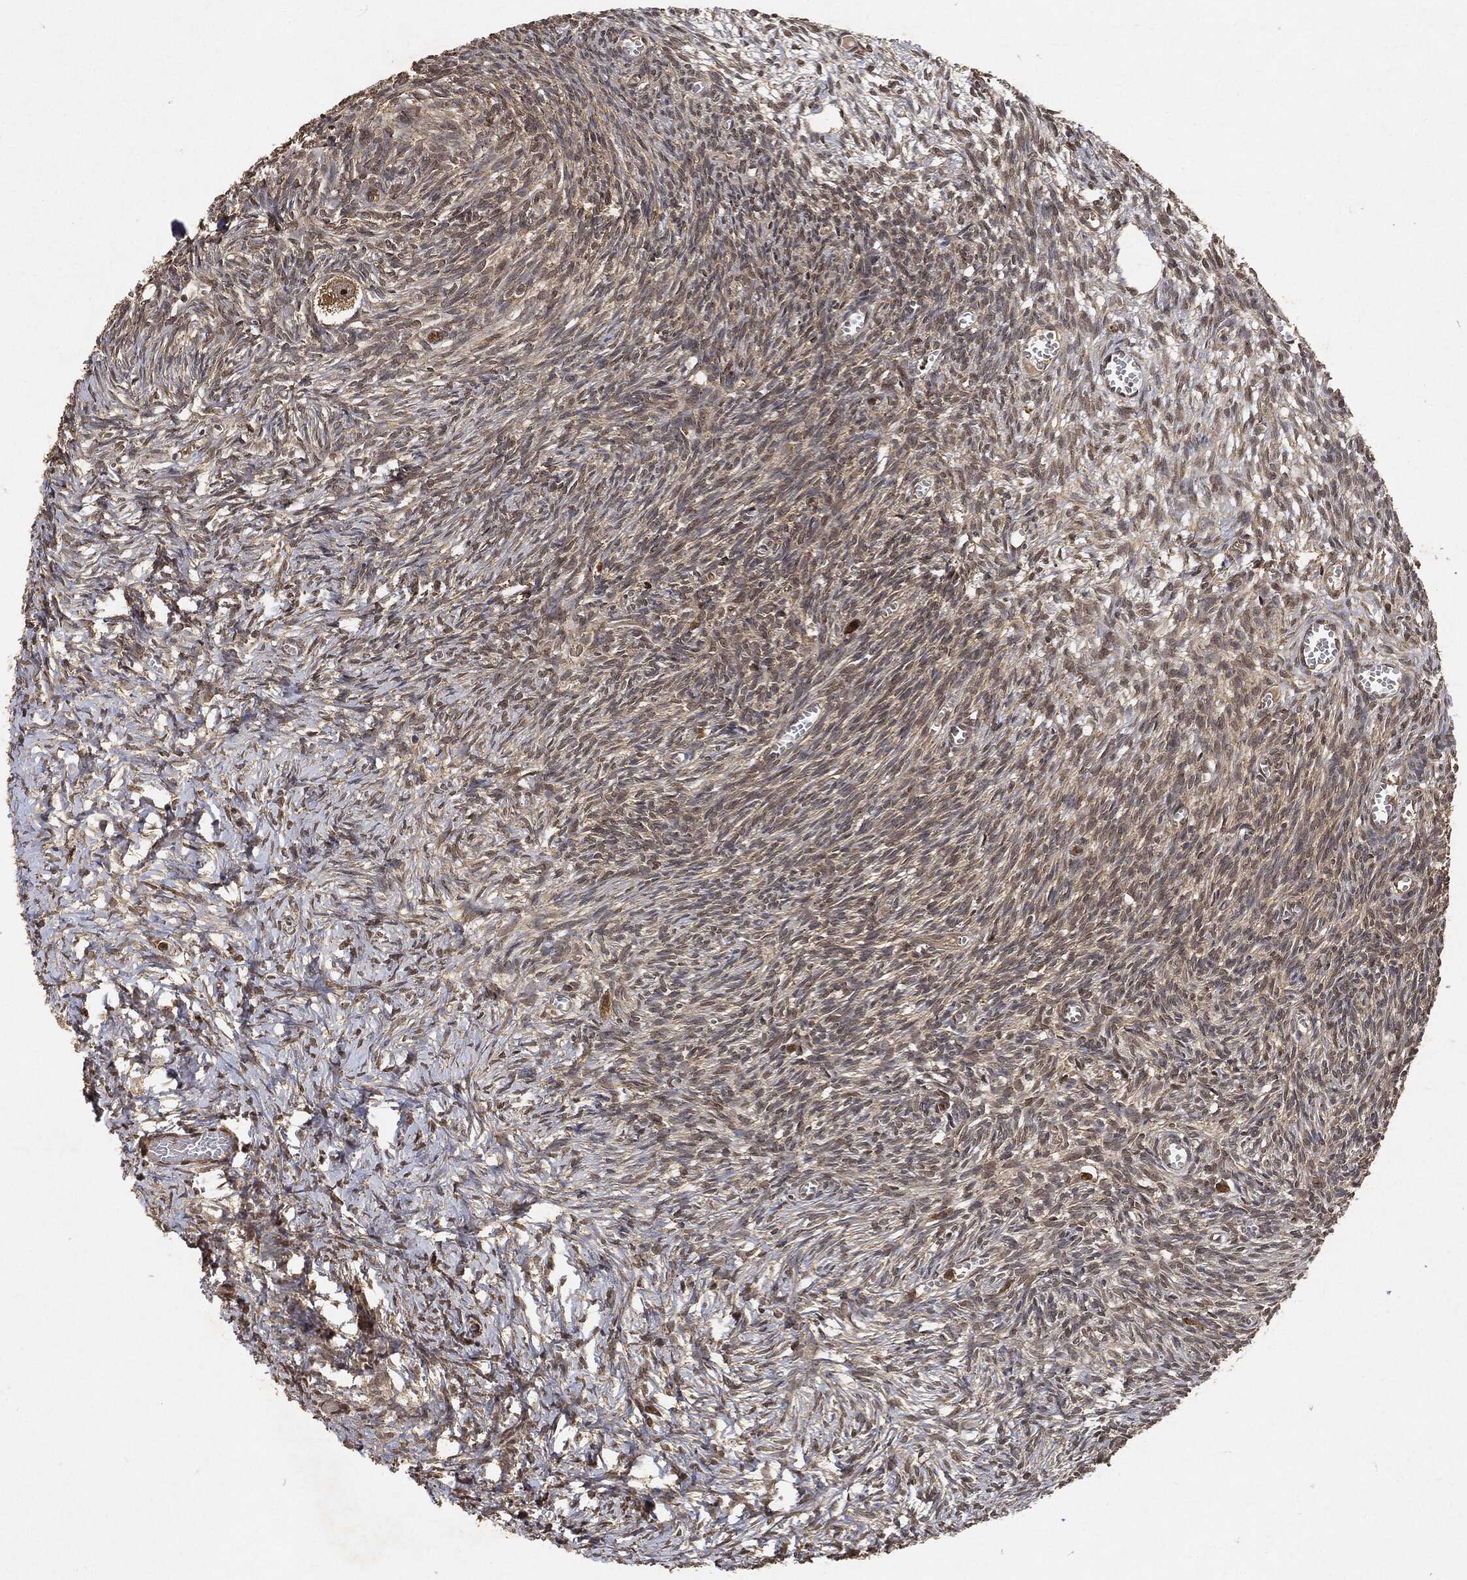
{"staining": {"intensity": "negative", "quantity": "none", "location": "none"}, "tissue": "ovary", "cell_type": "Follicle cells", "image_type": "normal", "snomed": [{"axis": "morphology", "description": "Normal tissue, NOS"}, {"axis": "topography", "description": "Ovary"}], "caption": "Protein analysis of benign ovary demonstrates no significant staining in follicle cells.", "gene": "ZNF226", "patient": {"sex": "female", "age": 43}}